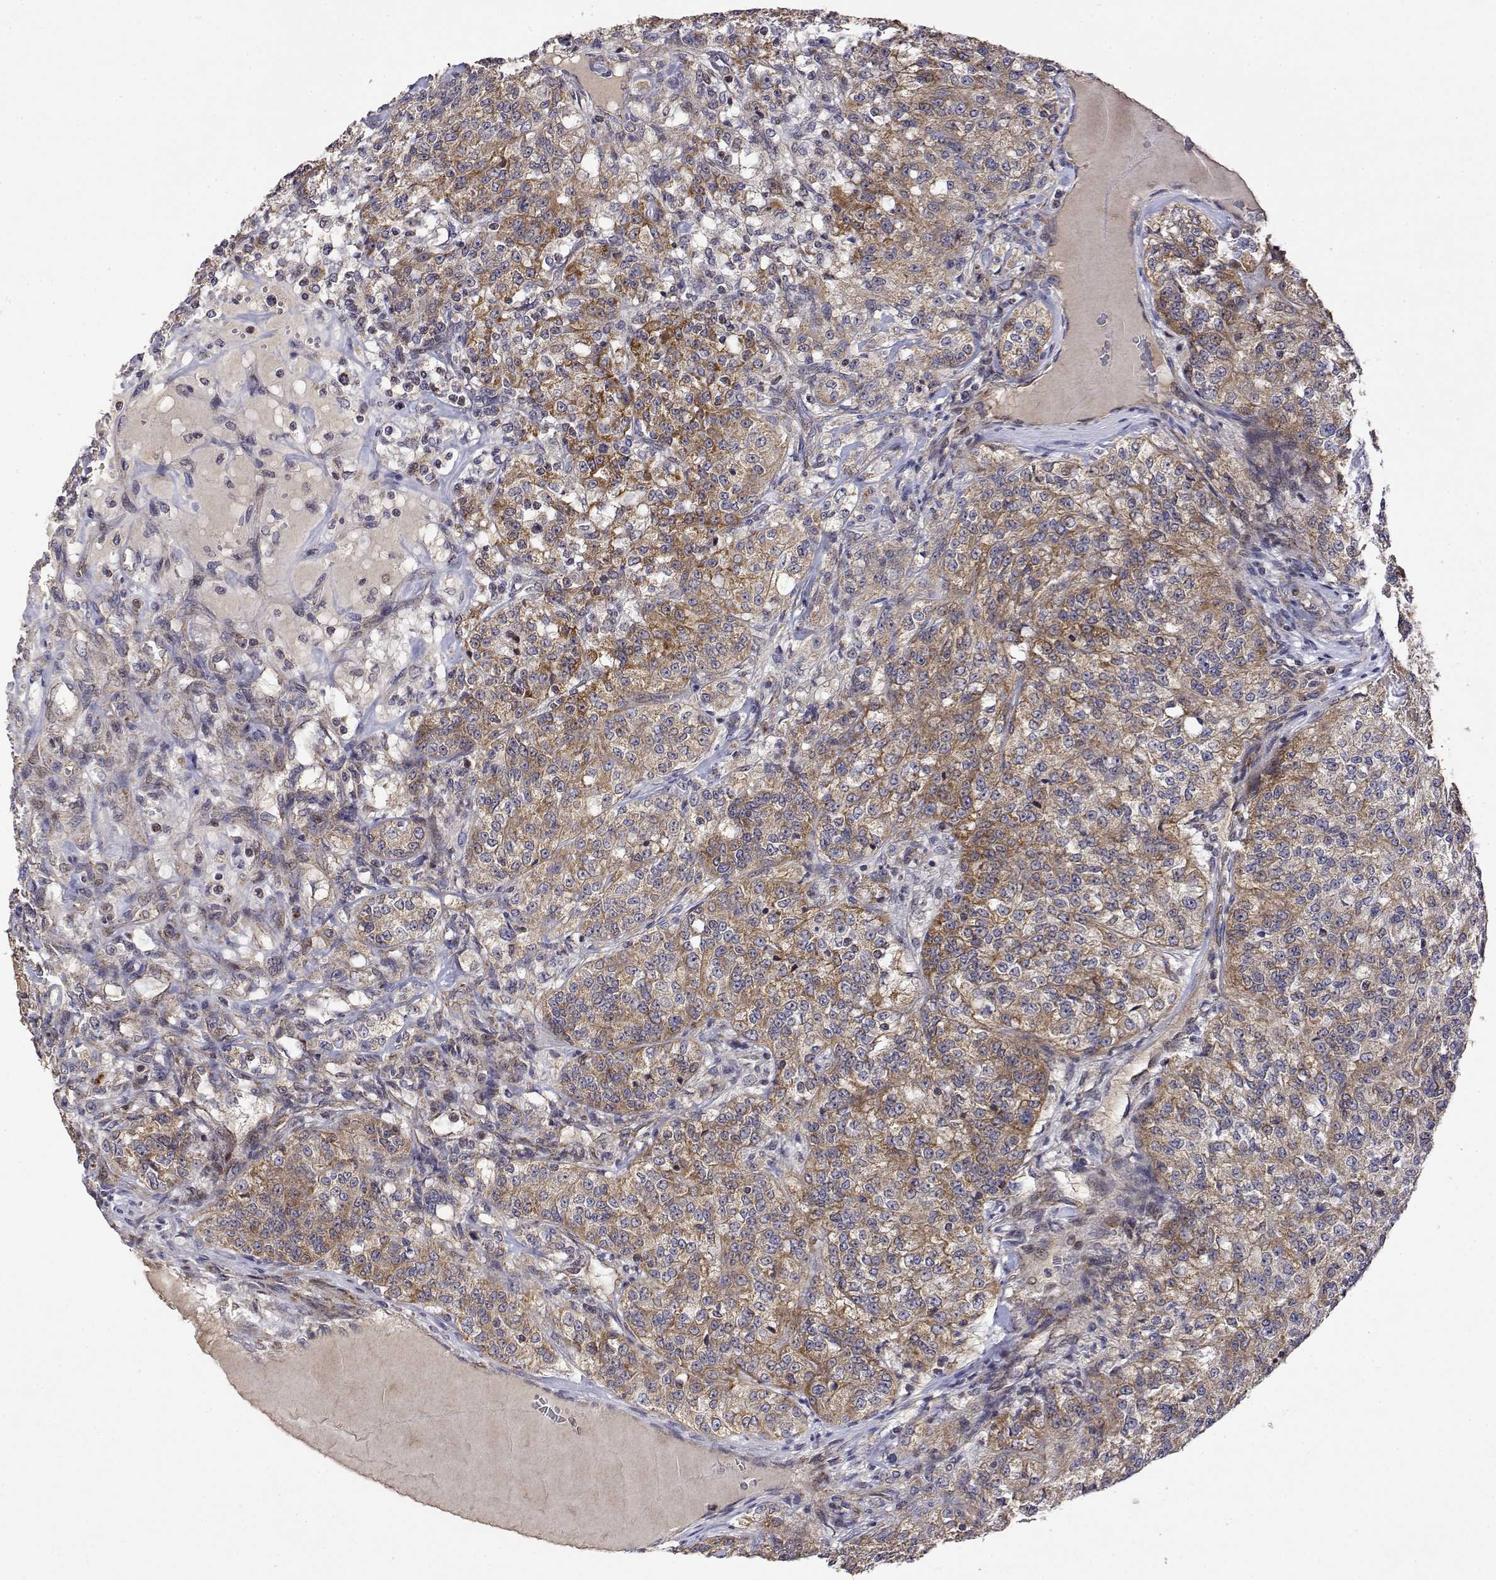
{"staining": {"intensity": "moderate", "quantity": ">75%", "location": "cytoplasmic/membranous"}, "tissue": "renal cancer", "cell_type": "Tumor cells", "image_type": "cancer", "snomed": [{"axis": "morphology", "description": "Adenocarcinoma, NOS"}, {"axis": "topography", "description": "Kidney"}], "caption": "A high-resolution histopathology image shows immunohistochemistry (IHC) staining of renal adenocarcinoma, which shows moderate cytoplasmic/membranous expression in about >75% of tumor cells.", "gene": "GADD45GIP1", "patient": {"sex": "female", "age": 63}}